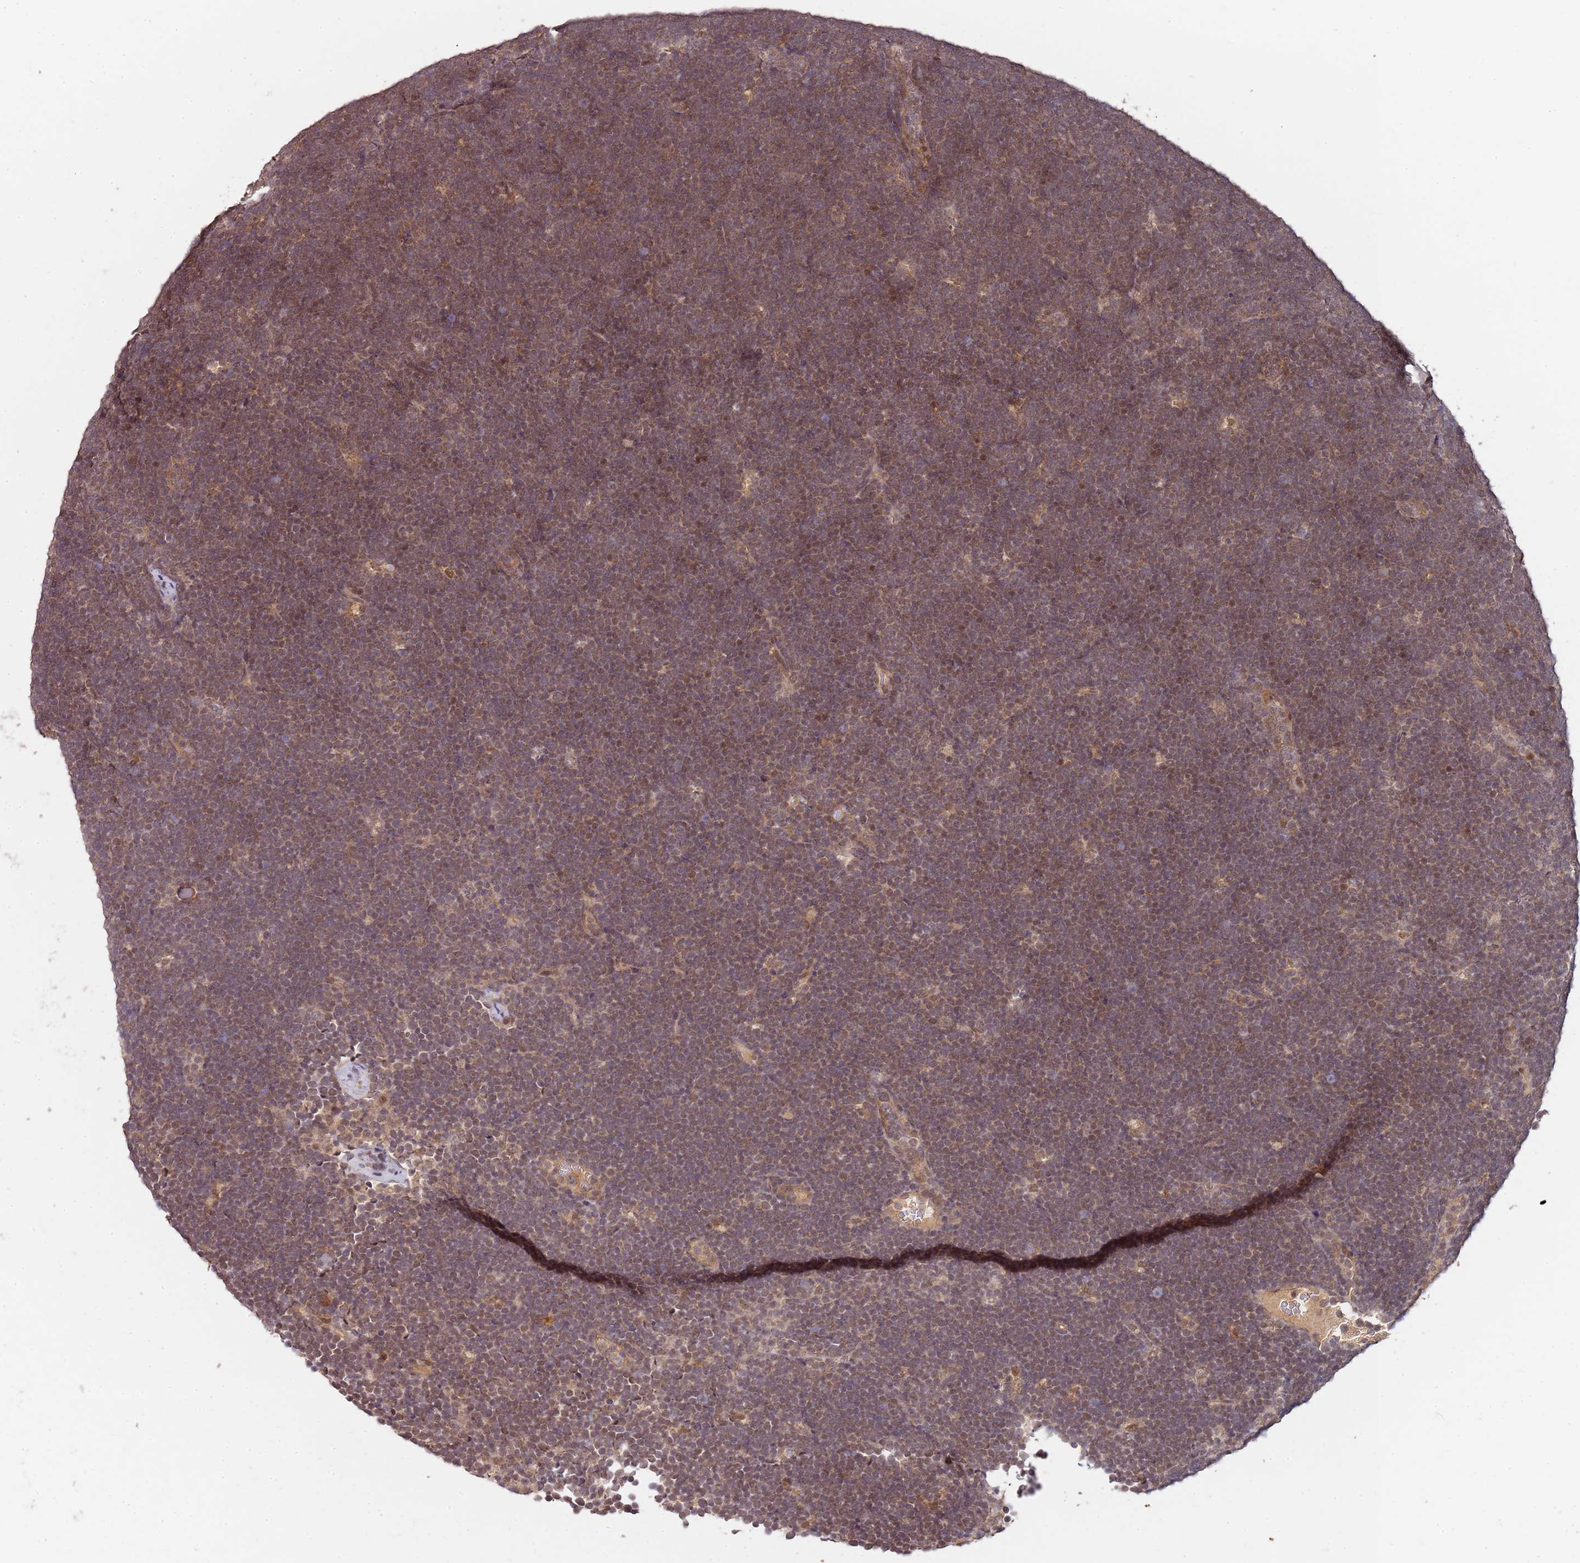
{"staining": {"intensity": "weak", "quantity": ">75%", "location": "nuclear"}, "tissue": "lymphoma", "cell_type": "Tumor cells", "image_type": "cancer", "snomed": [{"axis": "morphology", "description": "Malignant lymphoma, non-Hodgkin's type, High grade"}, {"axis": "topography", "description": "Lymph node"}], "caption": "Lymphoma stained with immunohistochemistry displays weak nuclear staining in about >75% of tumor cells.", "gene": "LIN37", "patient": {"sex": "male", "age": 13}}